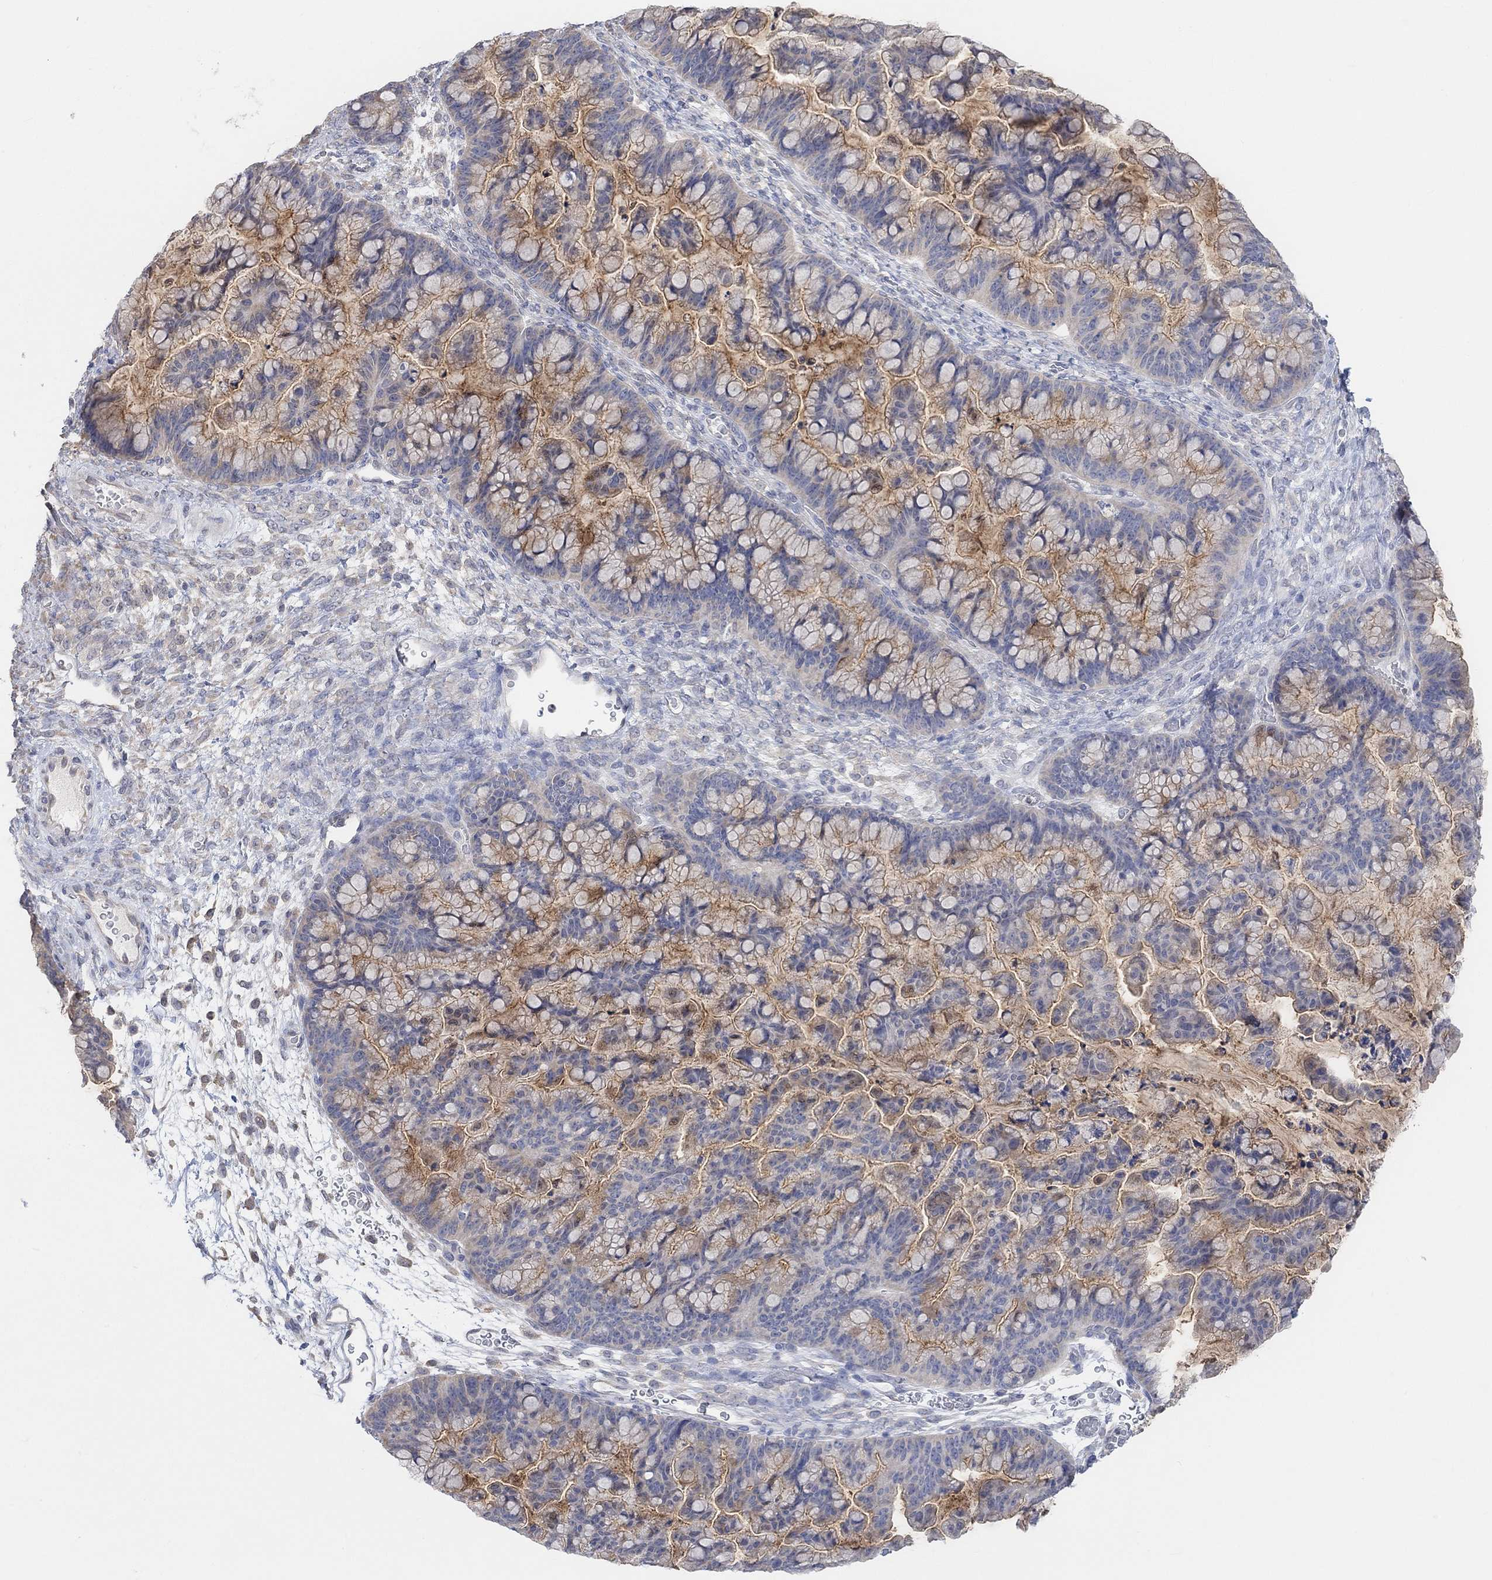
{"staining": {"intensity": "moderate", "quantity": "25%-75%", "location": "cytoplasmic/membranous"}, "tissue": "ovarian cancer", "cell_type": "Tumor cells", "image_type": "cancer", "snomed": [{"axis": "morphology", "description": "Cystadenocarcinoma, mucinous, NOS"}, {"axis": "topography", "description": "Ovary"}], "caption": "Mucinous cystadenocarcinoma (ovarian) stained for a protein demonstrates moderate cytoplasmic/membranous positivity in tumor cells.", "gene": "MUC1", "patient": {"sex": "female", "age": 67}}